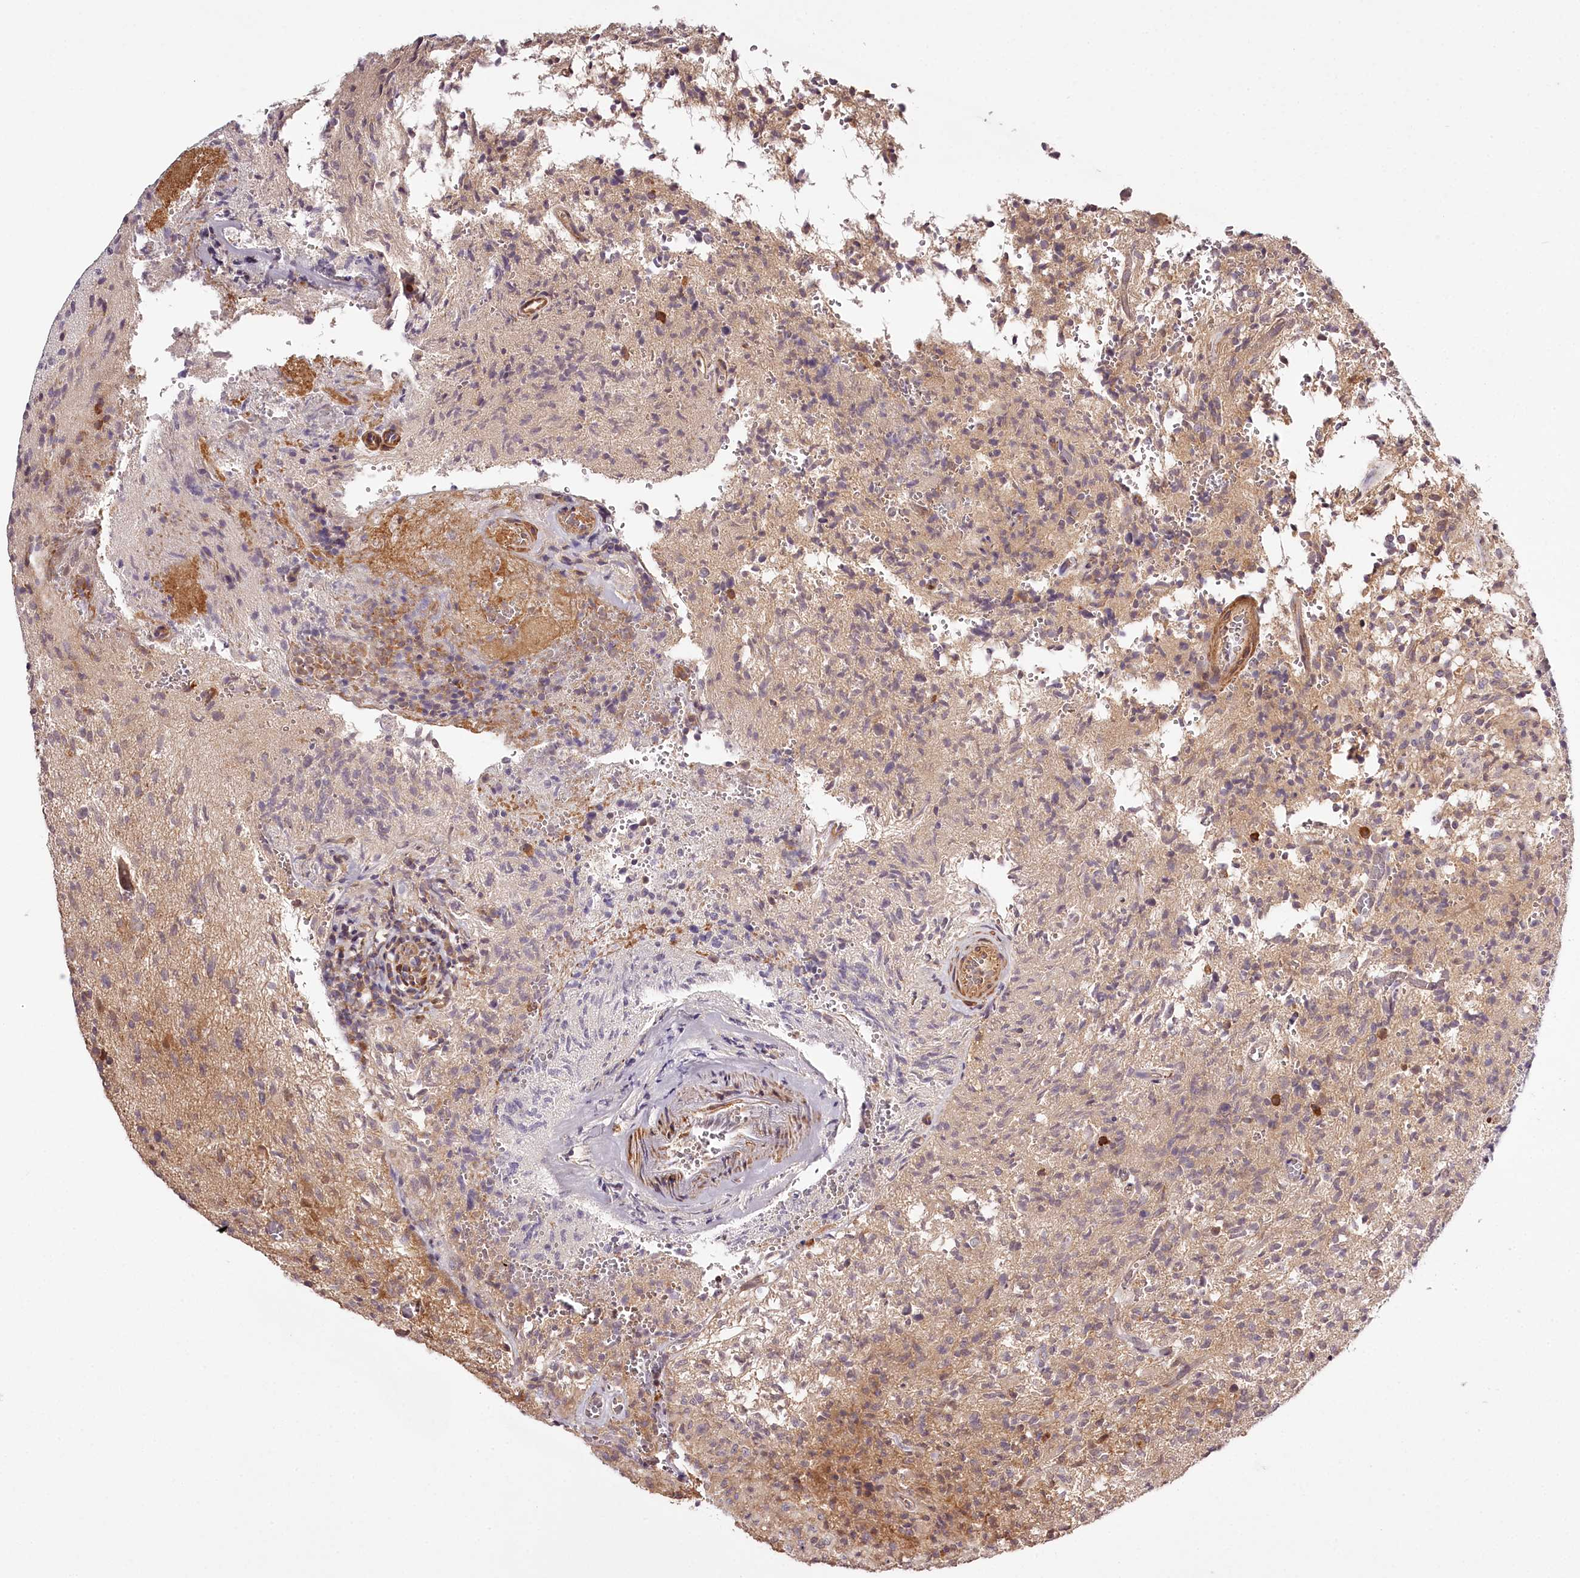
{"staining": {"intensity": "moderate", "quantity": "<25%", "location": "cytoplasmic/membranous"}, "tissue": "glioma", "cell_type": "Tumor cells", "image_type": "cancer", "snomed": [{"axis": "morphology", "description": "Glioma, malignant, High grade"}, {"axis": "topography", "description": "Brain"}], "caption": "A high-resolution photomicrograph shows immunohistochemistry (IHC) staining of malignant high-grade glioma, which reveals moderate cytoplasmic/membranous staining in approximately <25% of tumor cells. Ihc stains the protein of interest in brown and the nuclei are stained blue.", "gene": "TARS1", "patient": {"sex": "female", "age": 57}}